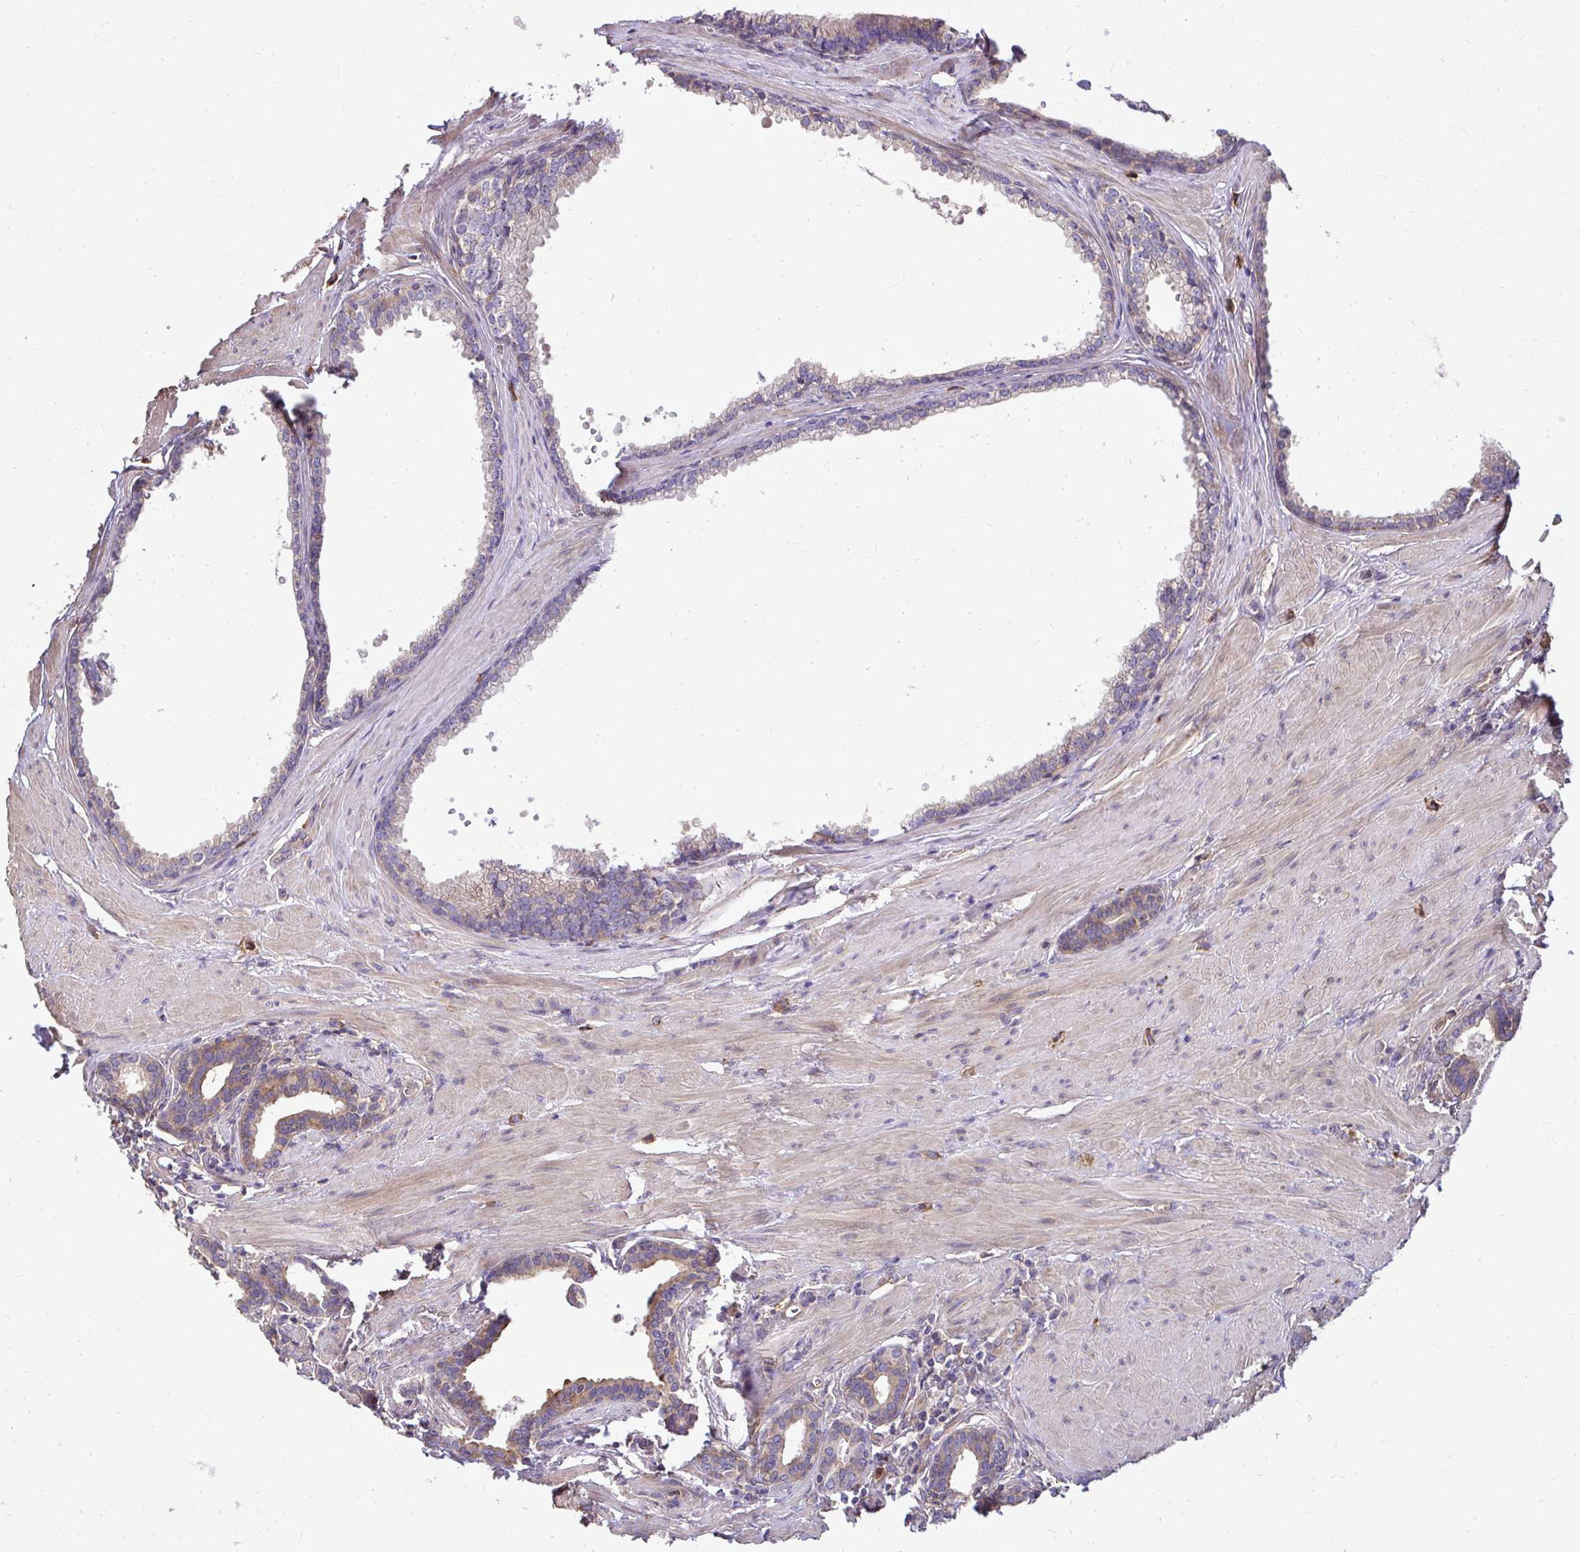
{"staining": {"intensity": "moderate", "quantity": "25%-75%", "location": "cytoplasmic/membranous"}, "tissue": "prostate", "cell_type": "Glandular cells", "image_type": "normal", "snomed": [{"axis": "morphology", "description": "Normal tissue, NOS"}, {"axis": "topography", "description": "Prostate"}, {"axis": "topography", "description": "Peripheral nerve tissue"}], "caption": "IHC histopathology image of benign prostate: prostate stained using IHC exhibits medium levels of moderate protein expression localized specifically in the cytoplasmic/membranous of glandular cells, appearing as a cytoplasmic/membranous brown color.", "gene": "FMR1", "patient": {"sex": "male", "age": 55}}